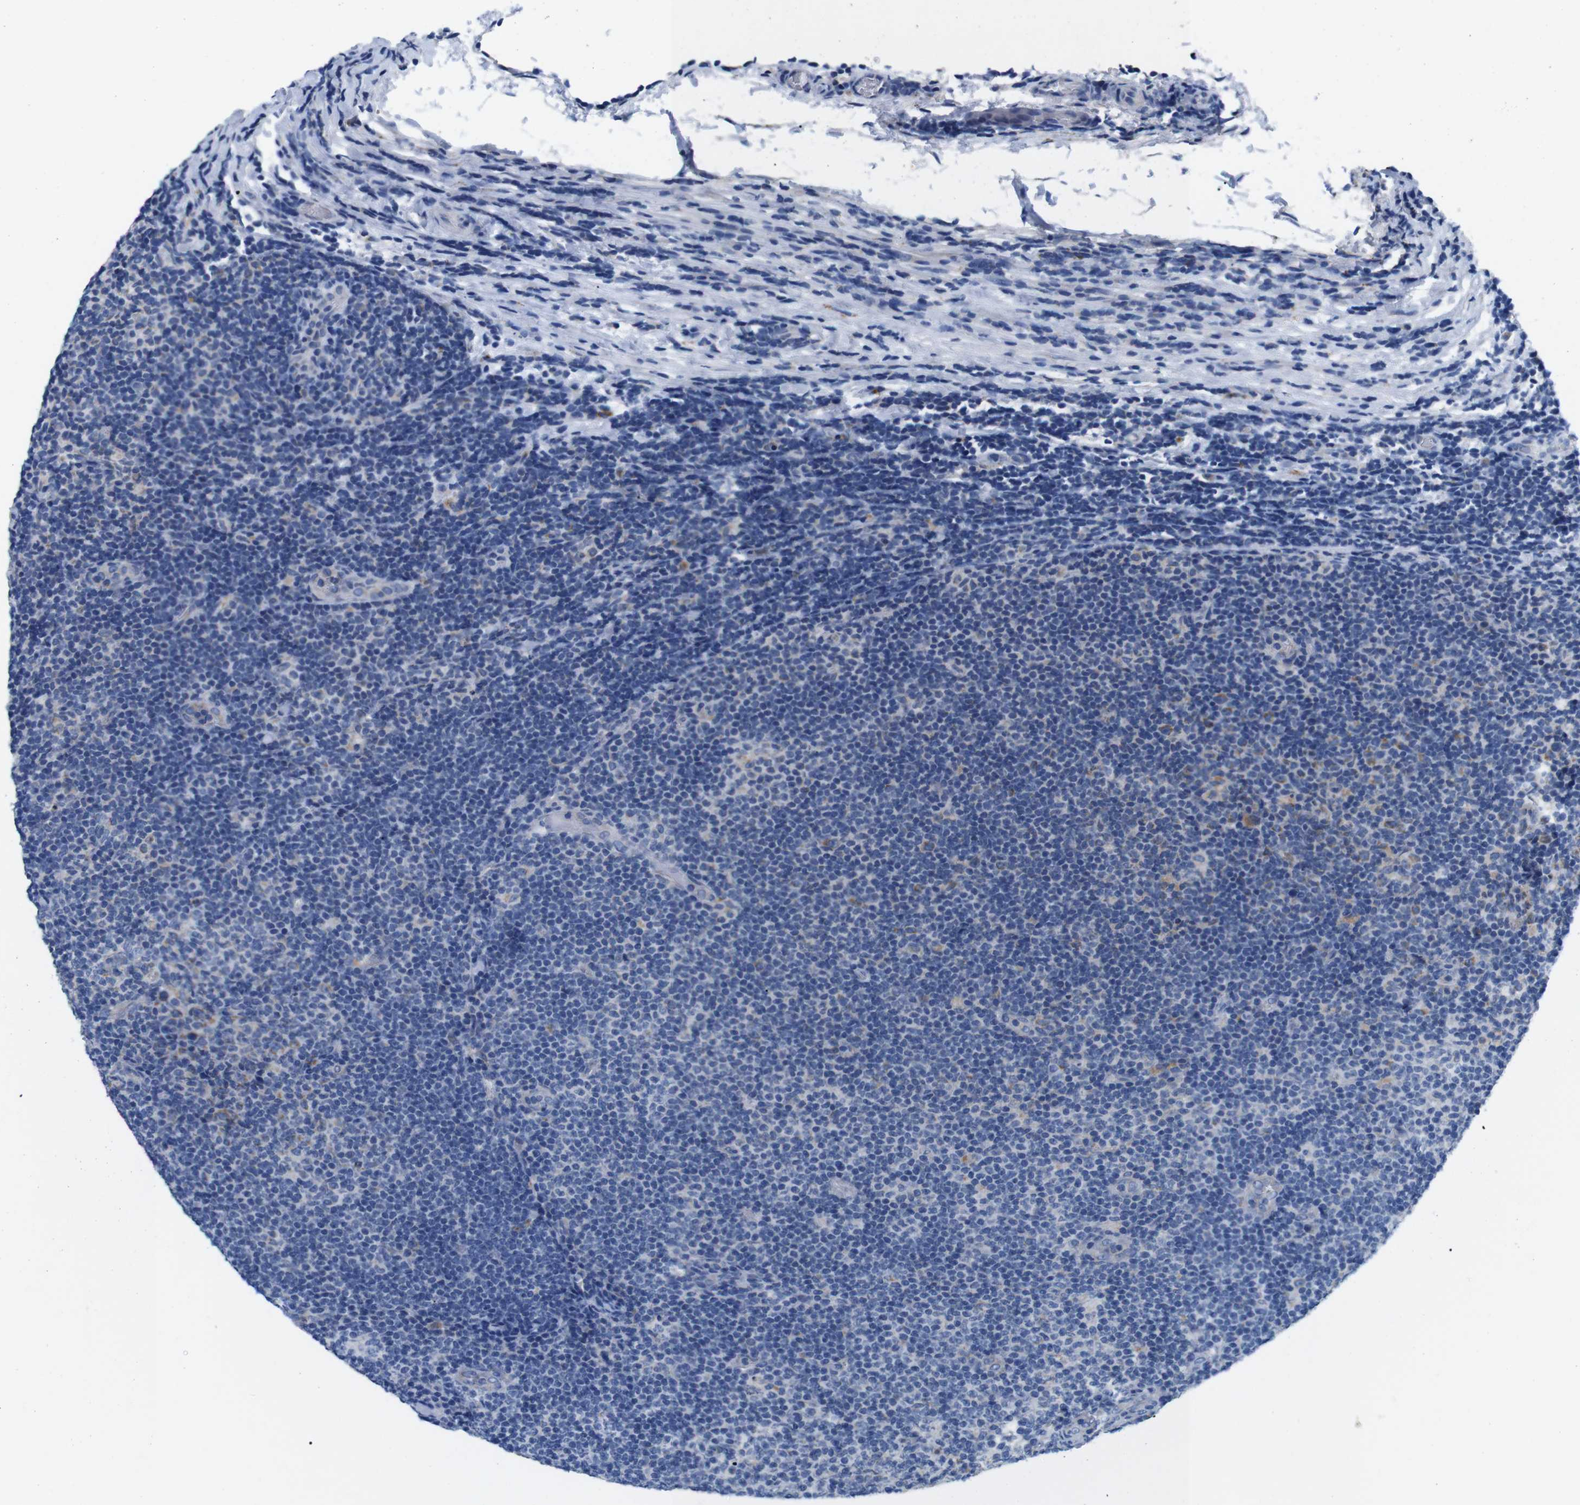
{"staining": {"intensity": "weak", "quantity": "<25%", "location": "cytoplasmic/membranous"}, "tissue": "lymphoma", "cell_type": "Tumor cells", "image_type": "cancer", "snomed": [{"axis": "morphology", "description": "Malignant lymphoma, non-Hodgkin's type, Low grade"}, {"axis": "topography", "description": "Lymph node"}], "caption": "Malignant lymphoma, non-Hodgkin's type (low-grade) was stained to show a protein in brown. There is no significant positivity in tumor cells. Brightfield microscopy of immunohistochemistry (IHC) stained with DAB (3,3'-diaminobenzidine) (brown) and hematoxylin (blue), captured at high magnification.", "gene": "F2RL1", "patient": {"sex": "male", "age": 83}}